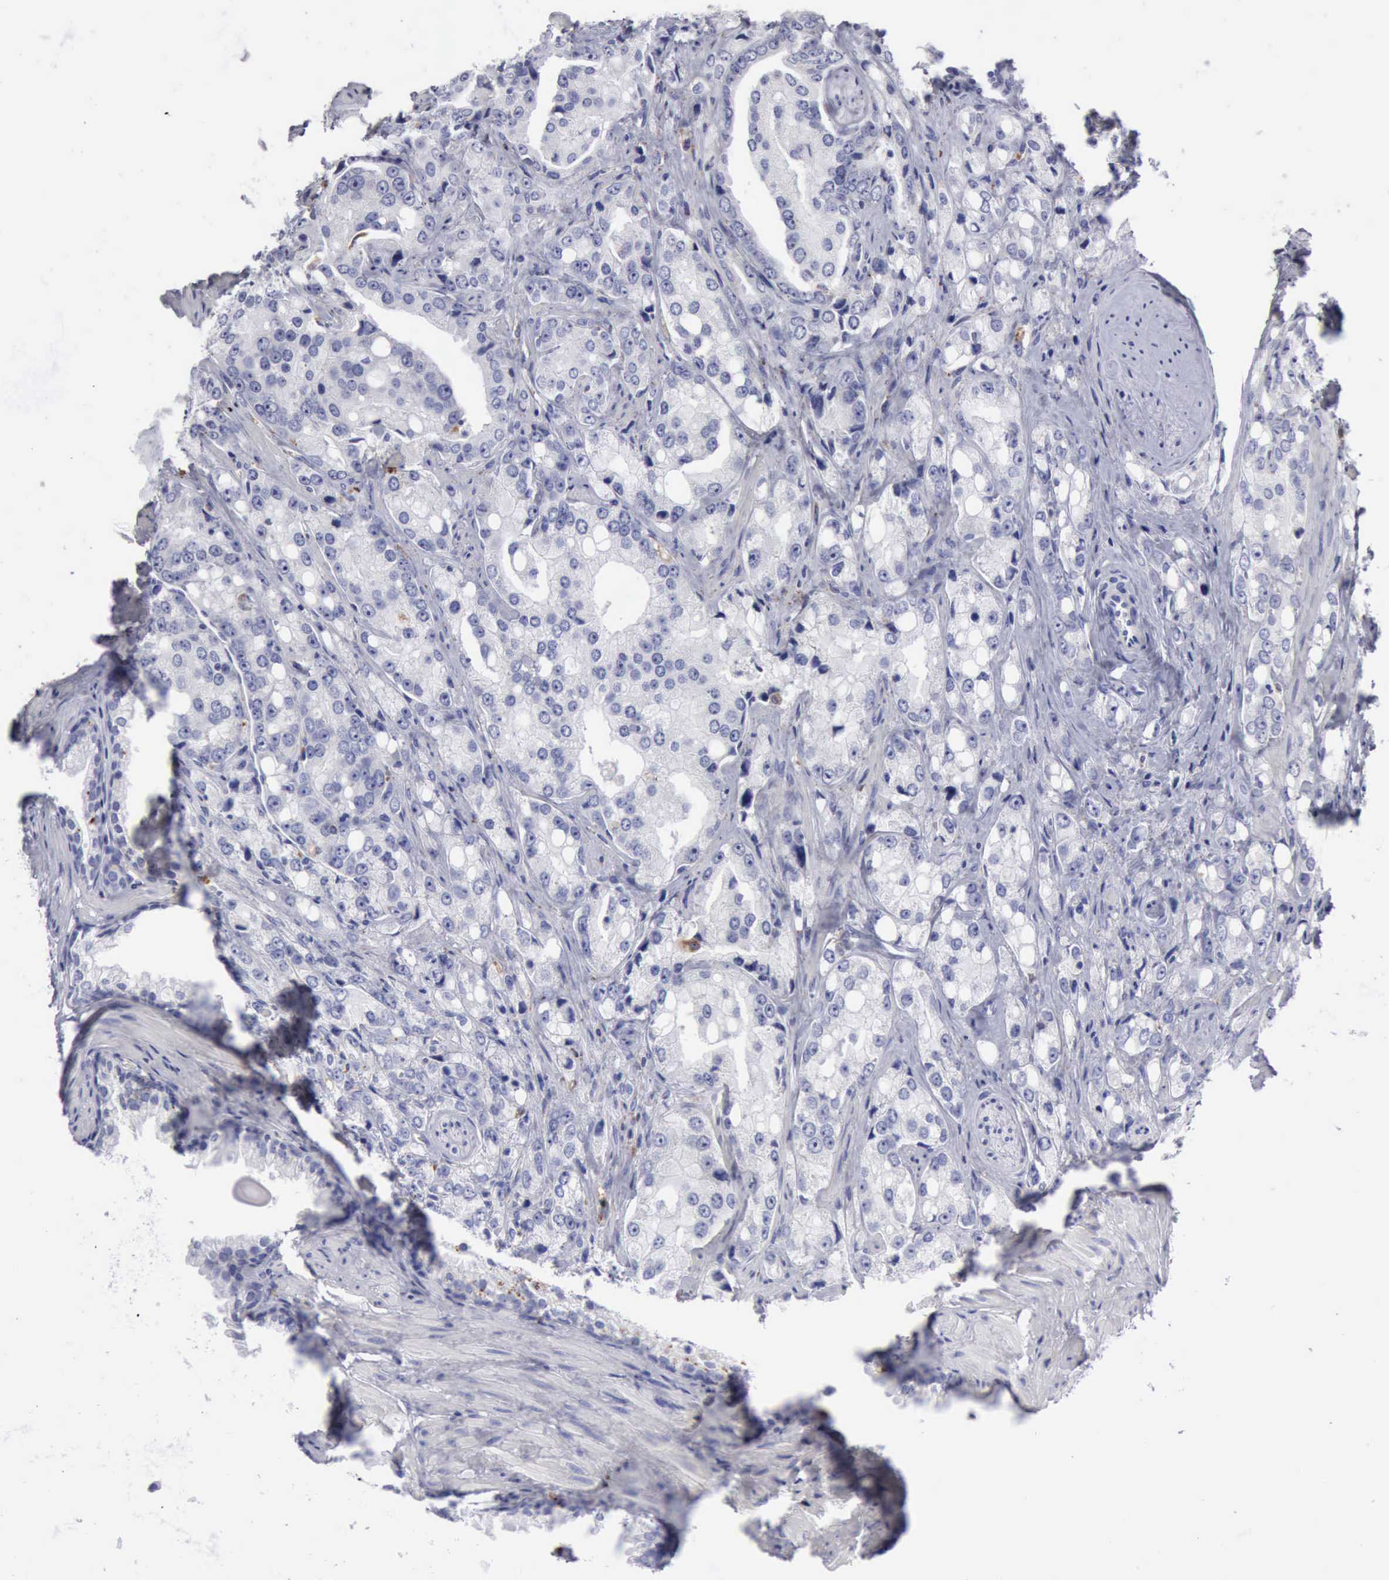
{"staining": {"intensity": "negative", "quantity": "none", "location": "none"}, "tissue": "prostate cancer", "cell_type": "Tumor cells", "image_type": "cancer", "snomed": [{"axis": "morphology", "description": "Adenocarcinoma, High grade"}, {"axis": "topography", "description": "Prostate"}], "caption": "There is no significant expression in tumor cells of high-grade adenocarcinoma (prostate). The staining was performed using DAB to visualize the protein expression in brown, while the nuclei were stained in blue with hematoxylin (Magnification: 20x).", "gene": "CTSS", "patient": {"sex": "male", "age": 67}}